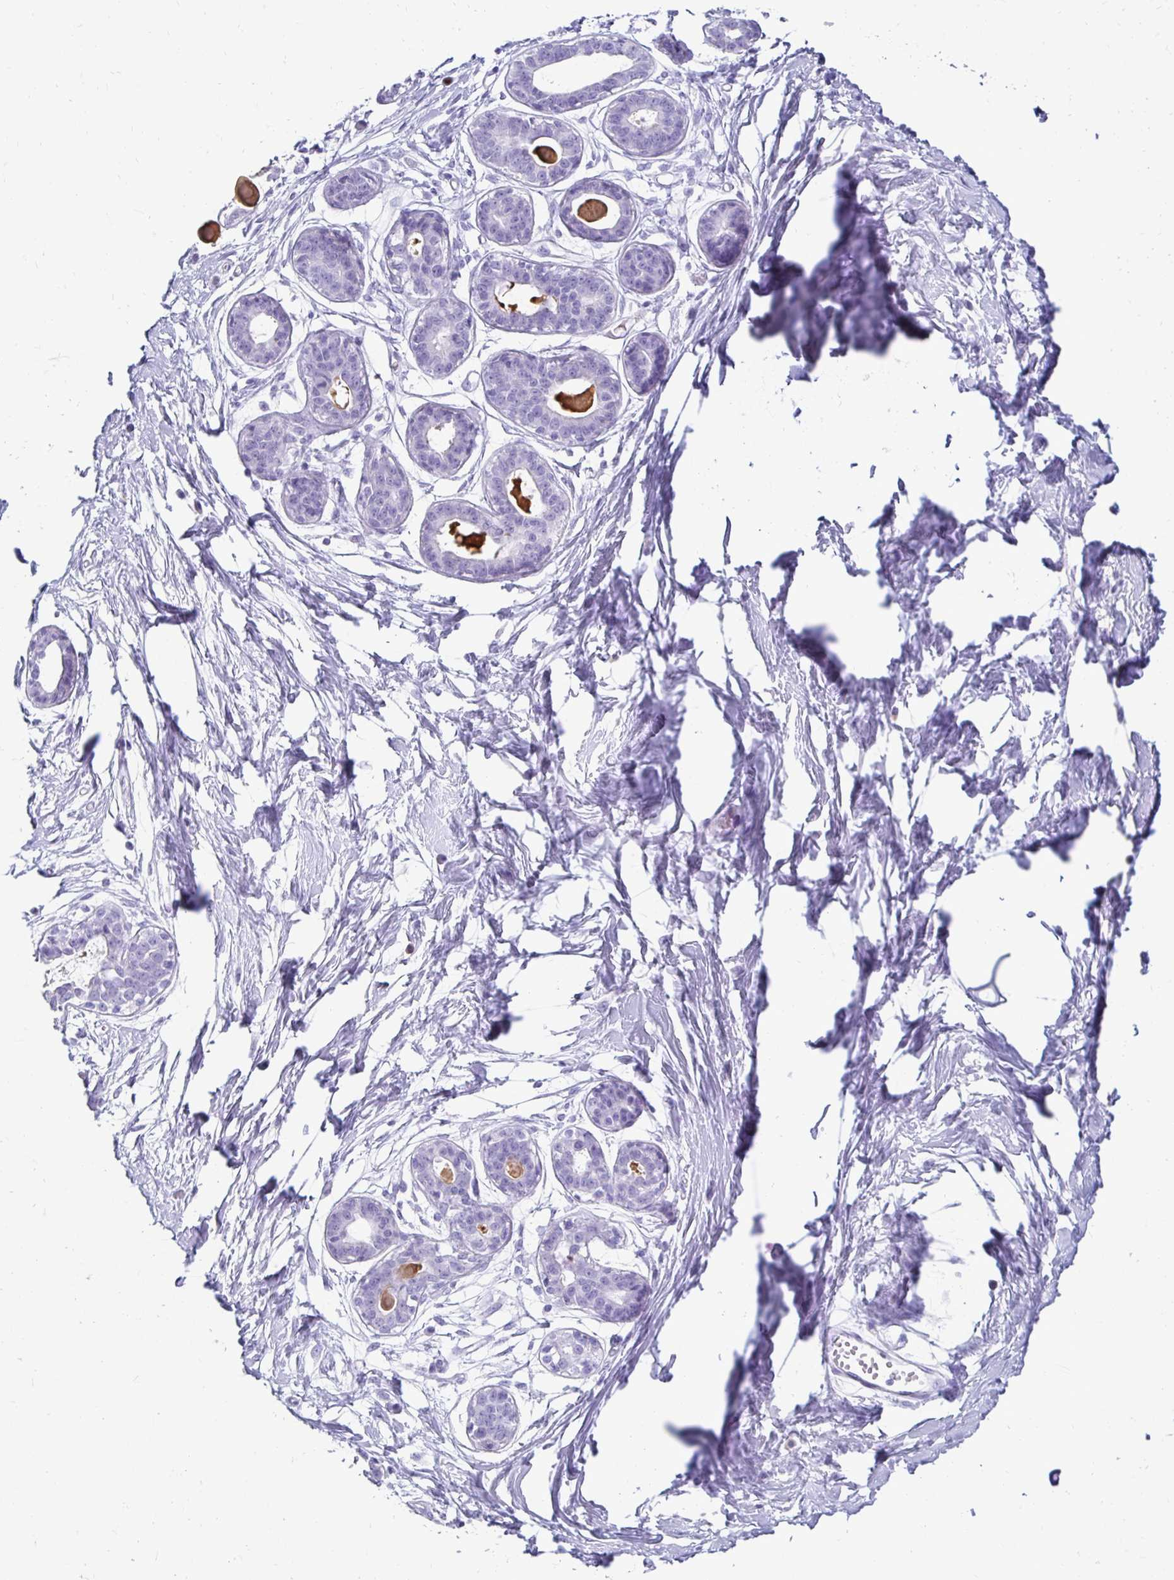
{"staining": {"intensity": "negative", "quantity": "none", "location": "none"}, "tissue": "breast", "cell_type": "Adipocytes", "image_type": "normal", "snomed": [{"axis": "morphology", "description": "Normal tissue, NOS"}, {"axis": "topography", "description": "Breast"}], "caption": "Immunohistochemistry histopathology image of benign breast: human breast stained with DAB (3,3'-diaminobenzidine) shows no significant protein positivity in adipocytes. (DAB IHC with hematoxylin counter stain).", "gene": "CST6", "patient": {"sex": "female", "age": 45}}